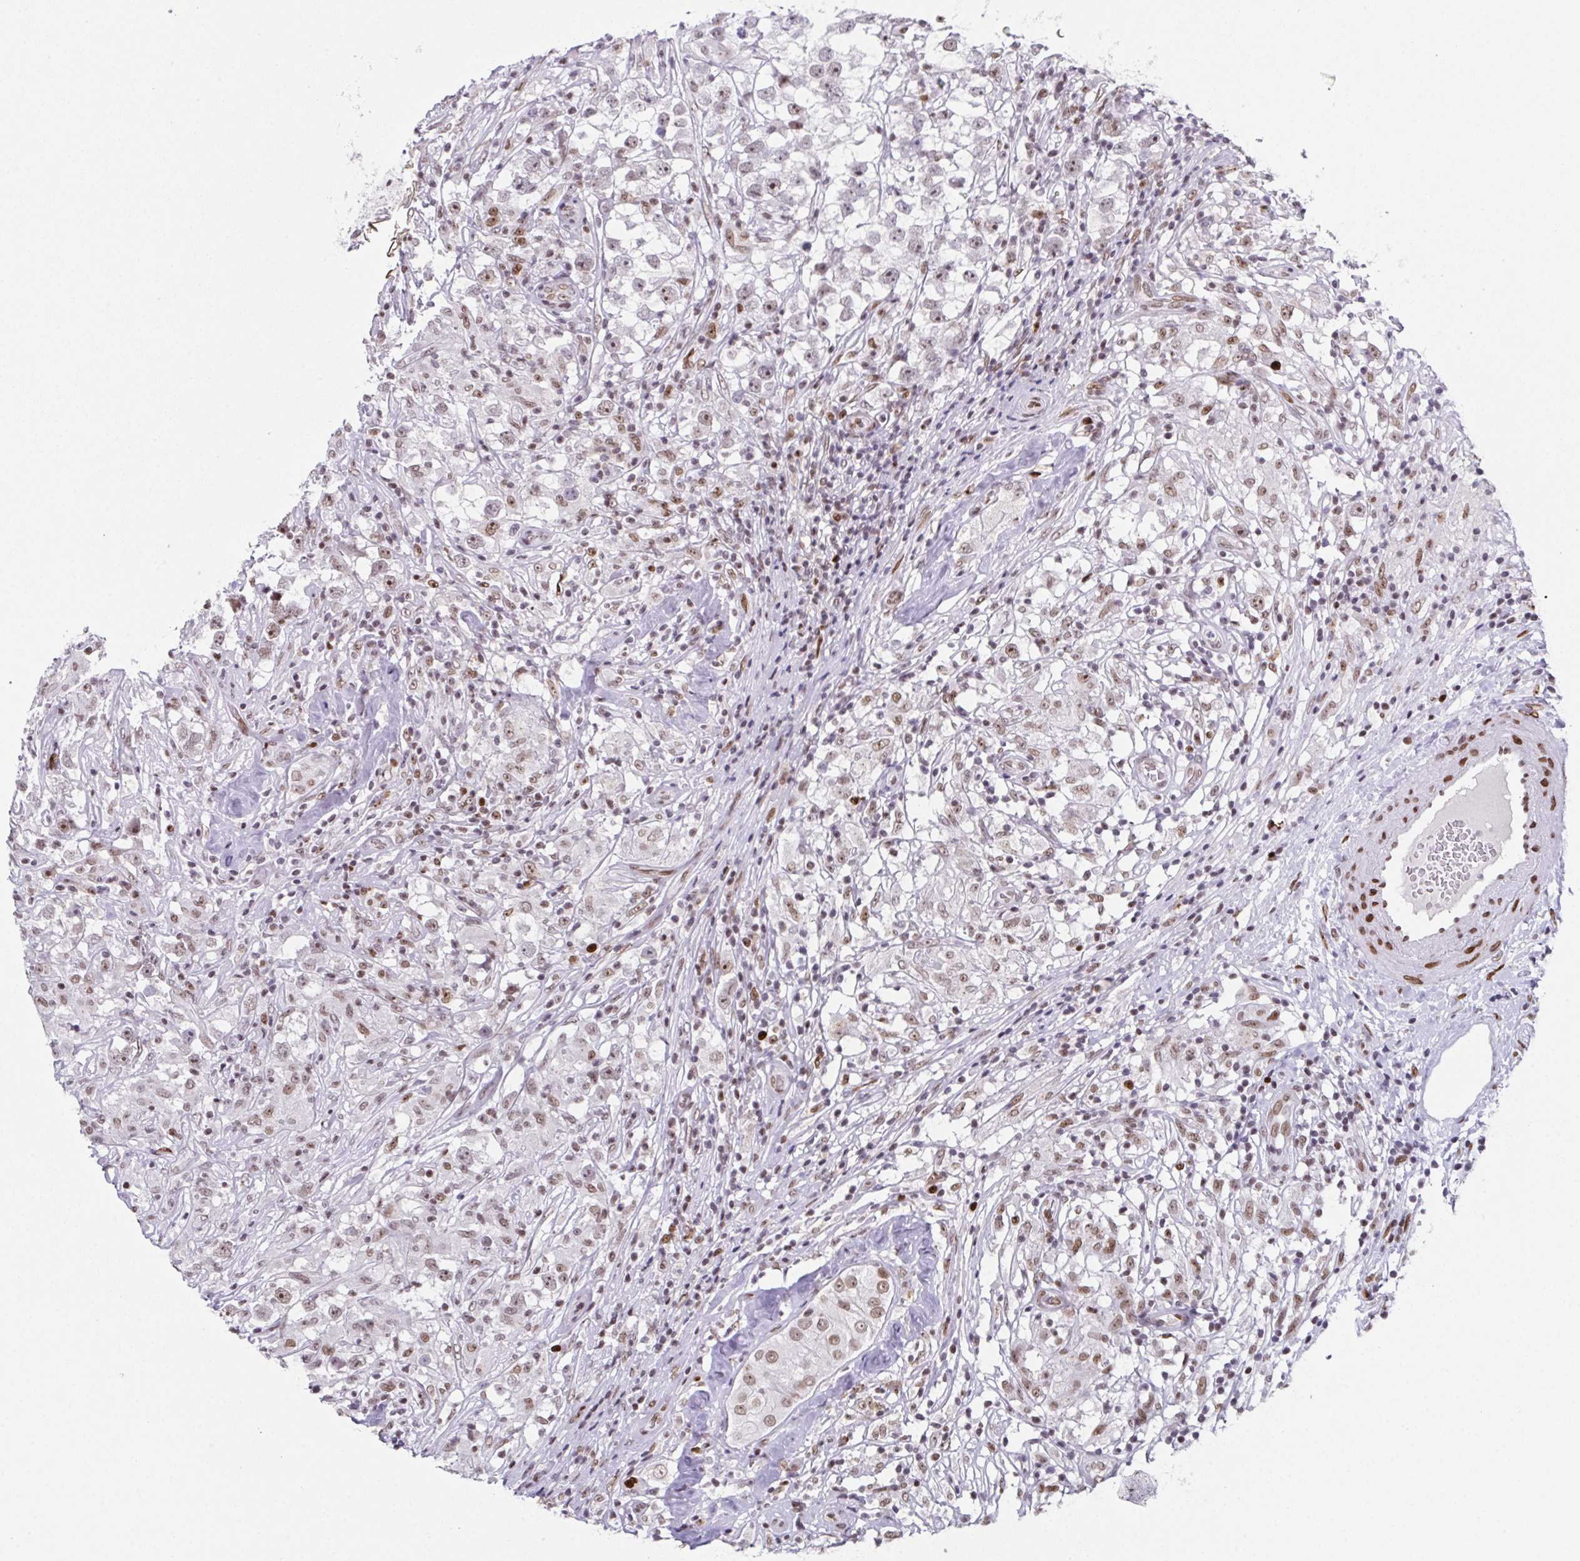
{"staining": {"intensity": "weak", "quantity": "25%-75%", "location": "nuclear"}, "tissue": "testis cancer", "cell_type": "Tumor cells", "image_type": "cancer", "snomed": [{"axis": "morphology", "description": "Seminoma, NOS"}, {"axis": "topography", "description": "Testis"}], "caption": "Tumor cells display weak nuclear positivity in about 25%-75% of cells in testis cancer.", "gene": "RB1", "patient": {"sex": "male", "age": 46}}